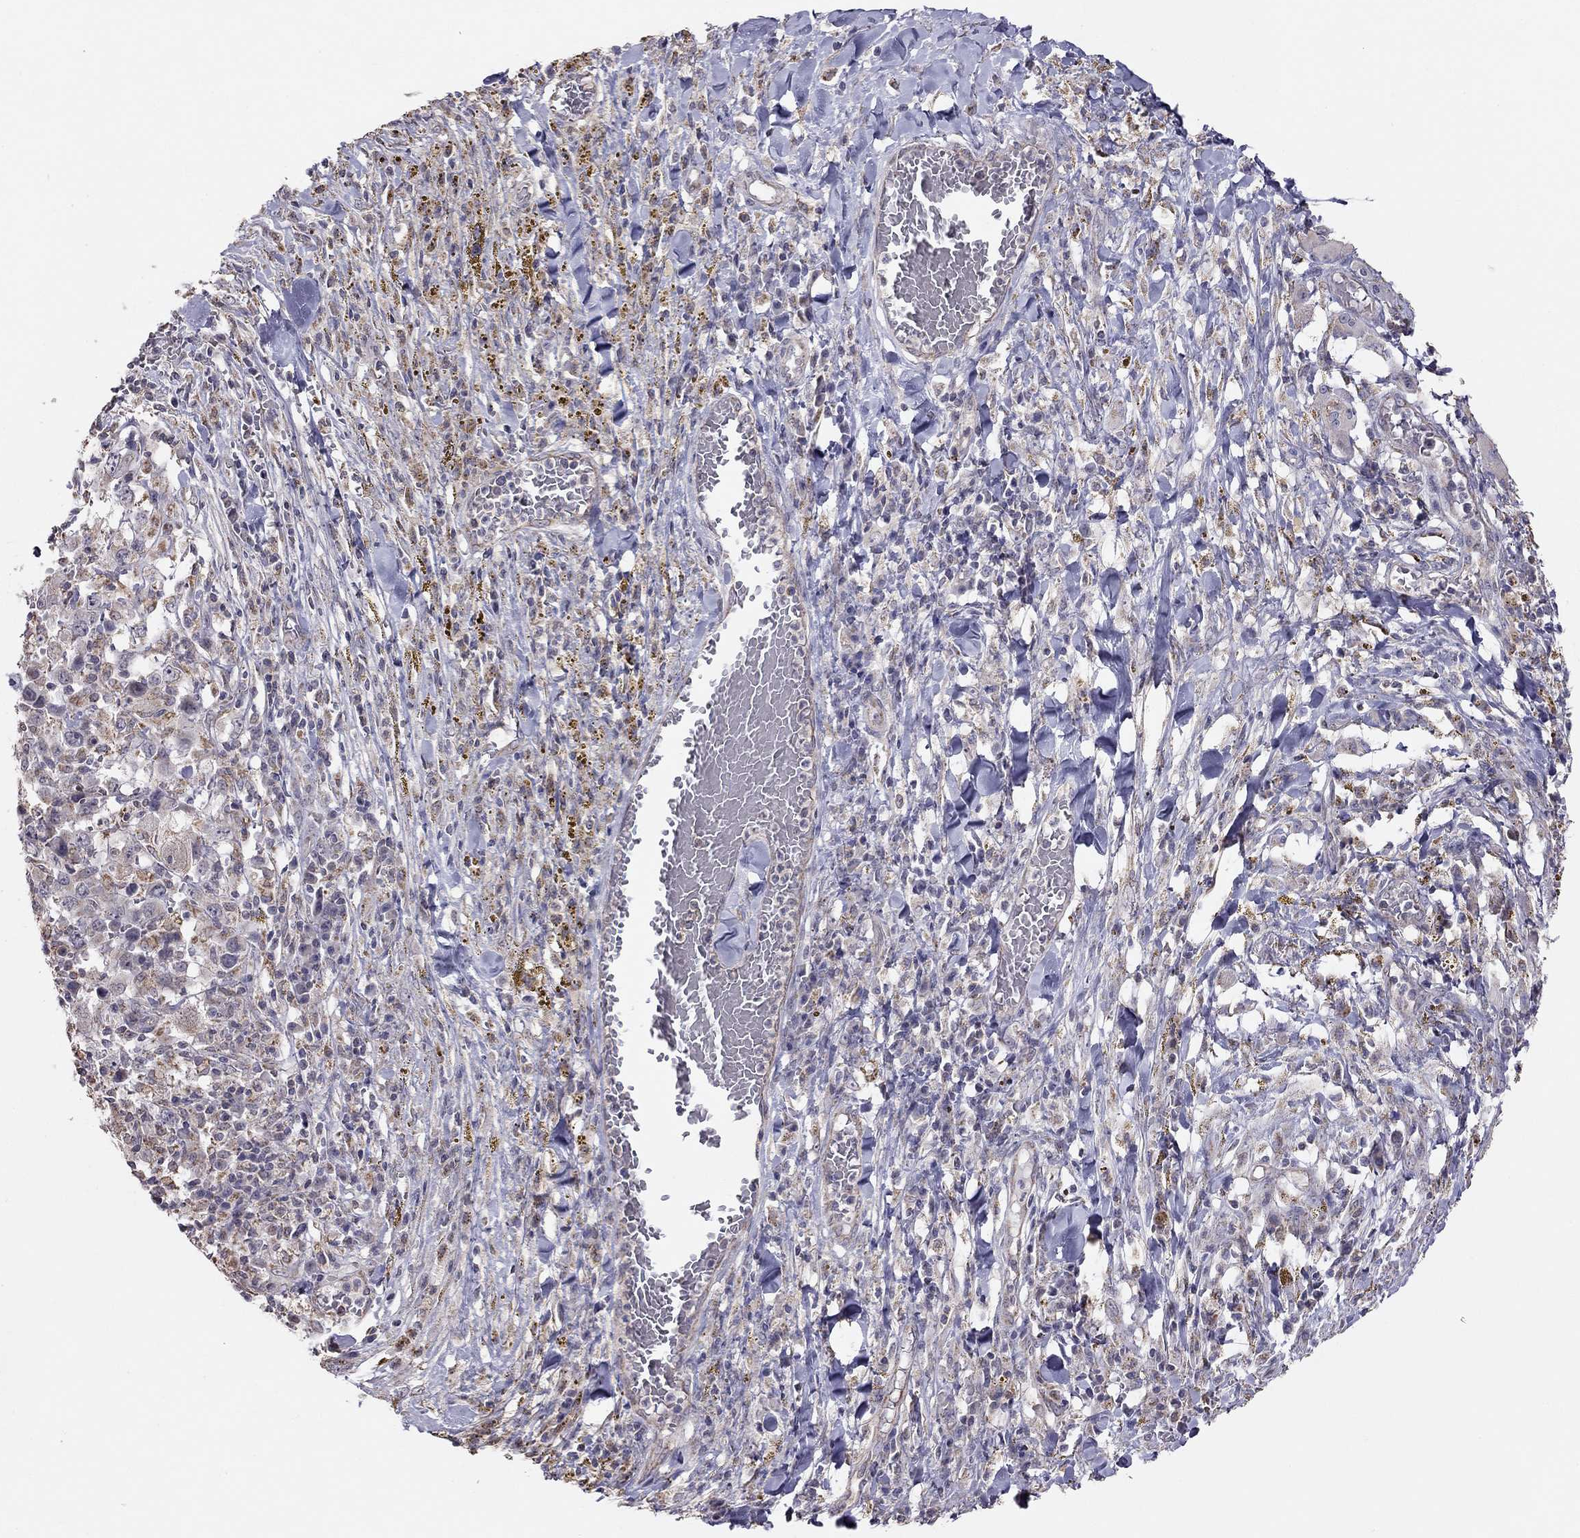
{"staining": {"intensity": "negative", "quantity": "none", "location": "none"}, "tissue": "melanoma", "cell_type": "Tumor cells", "image_type": "cancer", "snomed": [{"axis": "morphology", "description": "Malignant melanoma, NOS"}, {"axis": "topography", "description": "Skin"}], "caption": "Immunohistochemistry photomicrograph of malignant melanoma stained for a protein (brown), which shows no staining in tumor cells. Brightfield microscopy of immunohistochemistry stained with DAB (brown) and hematoxylin (blue), captured at high magnification.", "gene": "LRIT3", "patient": {"sex": "female", "age": 91}}